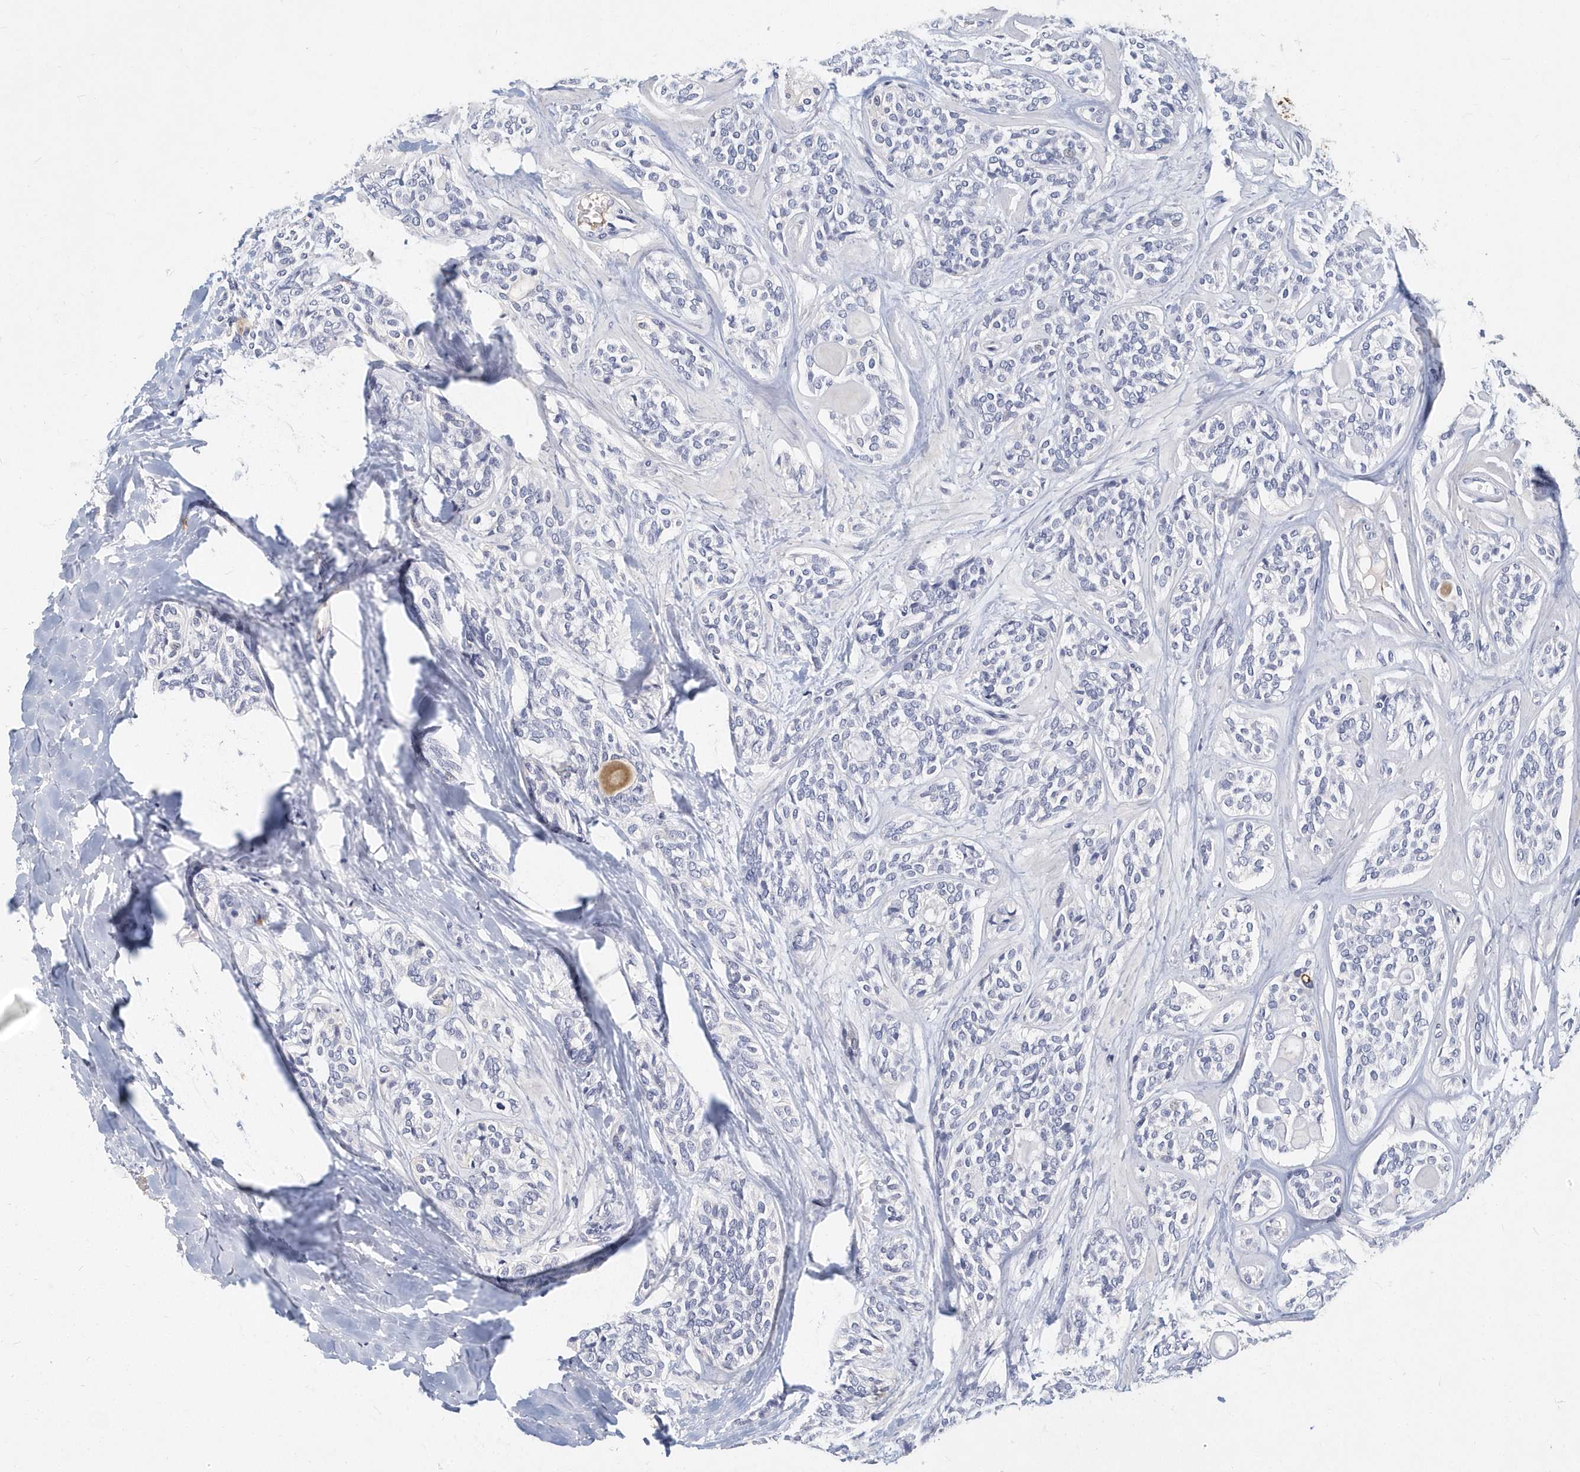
{"staining": {"intensity": "negative", "quantity": "none", "location": "none"}, "tissue": "head and neck cancer", "cell_type": "Tumor cells", "image_type": "cancer", "snomed": [{"axis": "morphology", "description": "Adenocarcinoma, NOS"}, {"axis": "topography", "description": "Head-Neck"}], "caption": "IHC histopathology image of neoplastic tissue: human adenocarcinoma (head and neck) stained with DAB (3,3'-diaminobenzidine) reveals no significant protein positivity in tumor cells.", "gene": "ITGA2B", "patient": {"sex": "male", "age": 66}}